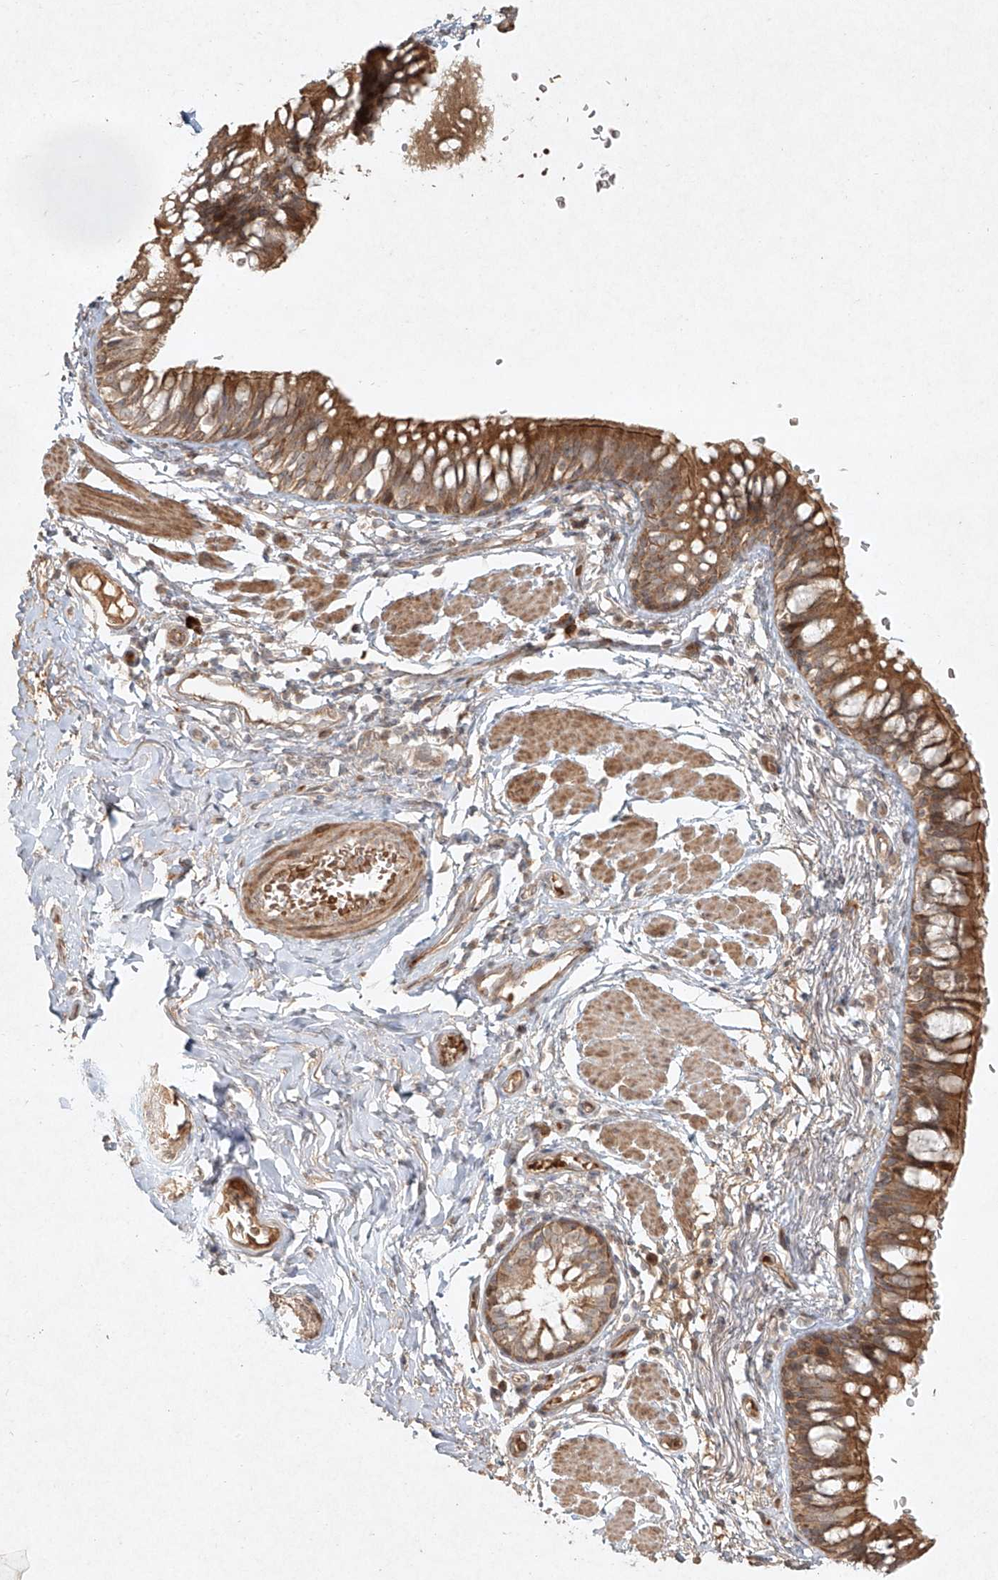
{"staining": {"intensity": "moderate", "quantity": ">75%", "location": "cytoplasmic/membranous"}, "tissue": "bronchus", "cell_type": "Respiratory epithelial cells", "image_type": "normal", "snomed": [{"axis": "morphology", "description": "Normal tissue, NOS"}, {"axis": "topography", "description": "Cartilage tissue"}, {"axis": "topography", "description": "Bronchus"}], "caption": "Protein expression analysis of normal human bronchus reveals moderate cytoplasmic/membranous positivity in approximately >75% of respiratory epithelial cells. The staining was performed using DAB (3,3'-diaminobenzidine), with brown indicating positive protein expression. Nuclei are stained blue with hematoxylin.", "gene": "CYYR1", "patient": {"sex": "female", "age": 36}}